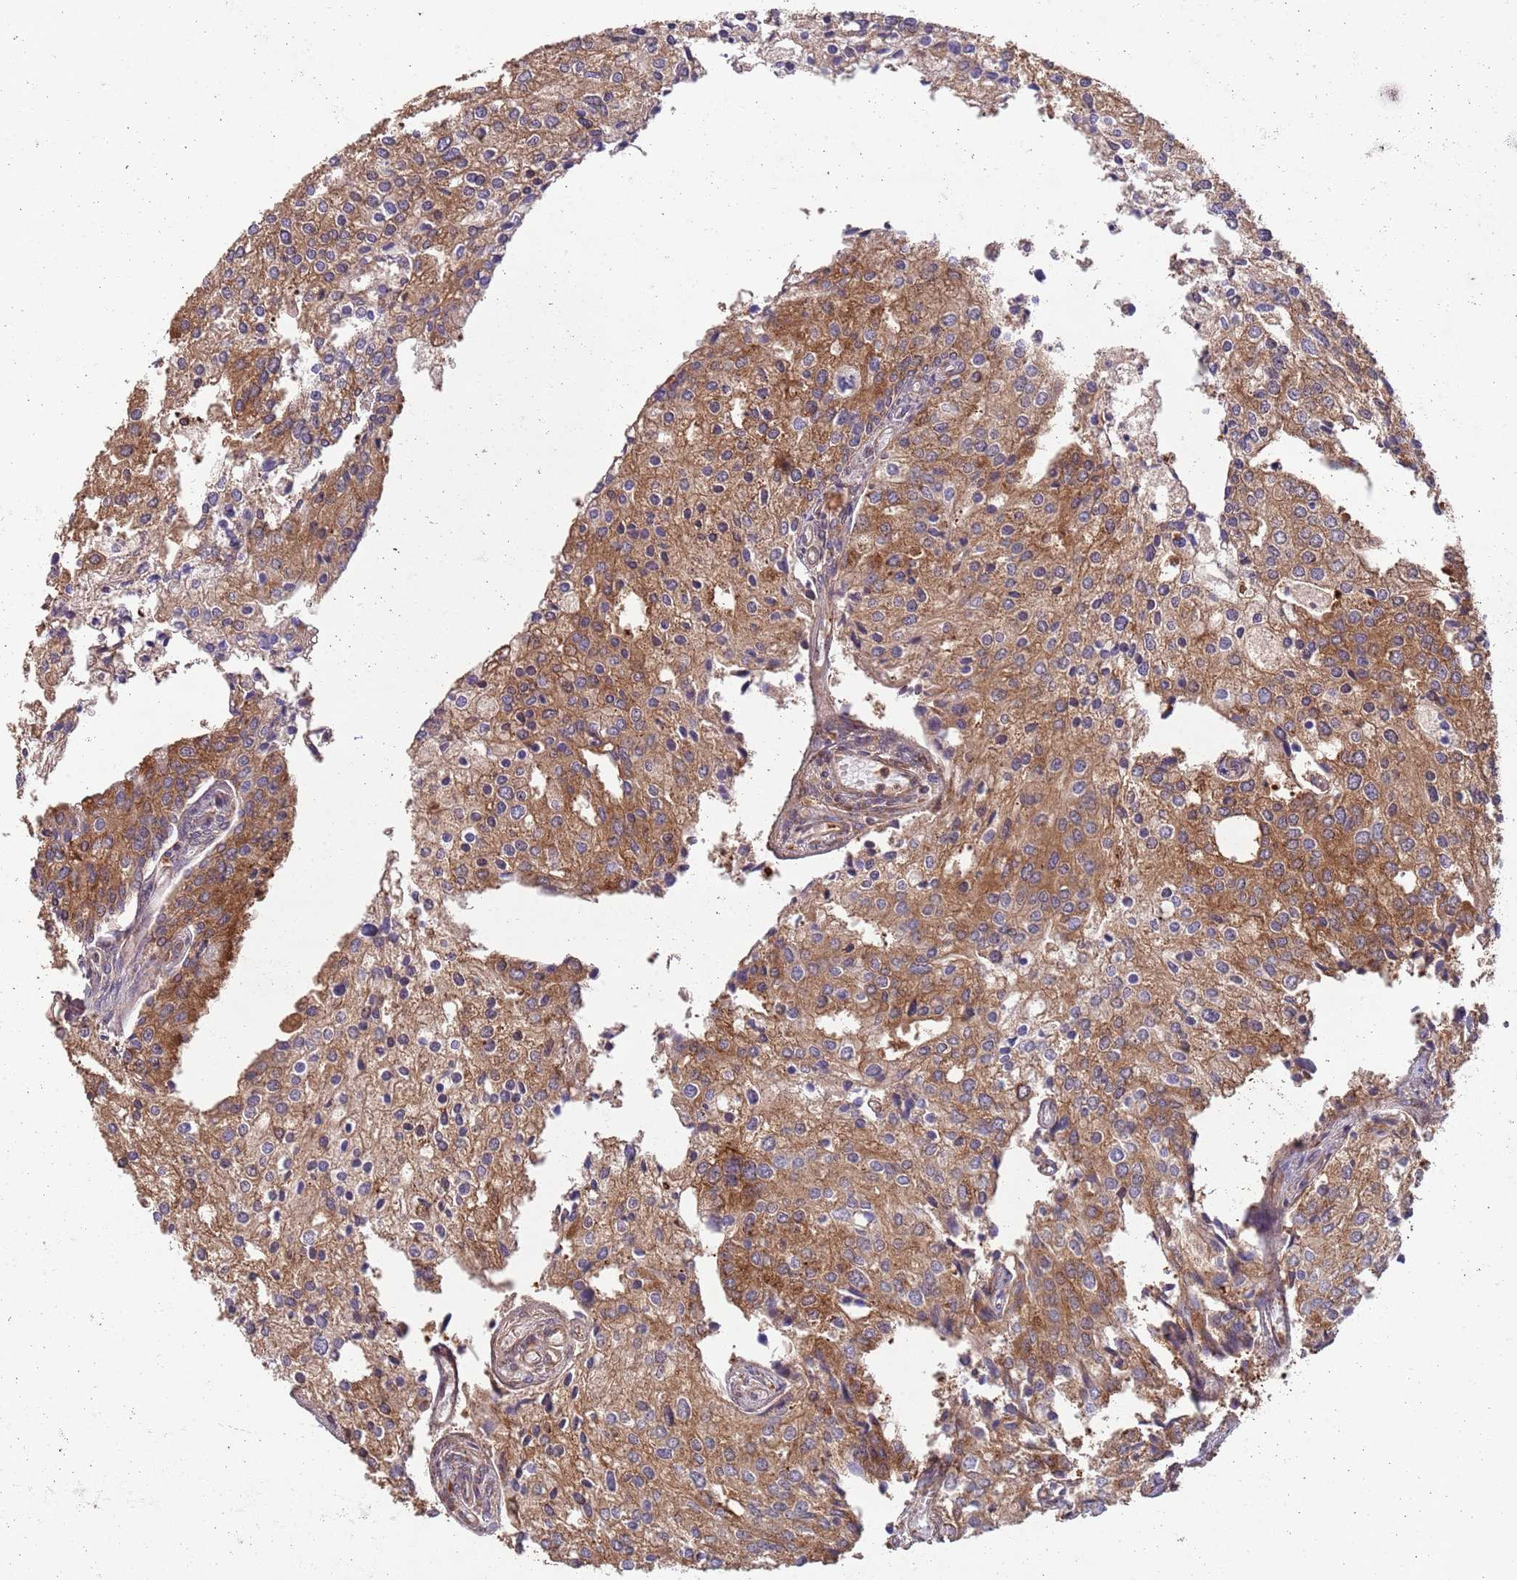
{"staining": {"intensity": "strong", "quantity": ">75%", "location": "cytoplasmic/membranous"}, "tissue": "prostate cancer", "cell_type": "Tumor cells", "image_type": "cancer", "snomed": [{"axis": "morphology", "description": "Adenocarcinoma, High grade"}, {"axis": "topography", "description": "Prostate"}], "caption": "Tumor cells demonstrate strong cytoplasmic/membranous staining in about >75% of cells in prostate high-grade adenocarcinoma. Nuclei are stained in blue.", "gene": "RNF19B", "patient": {"sex": "male", "age": 62}}